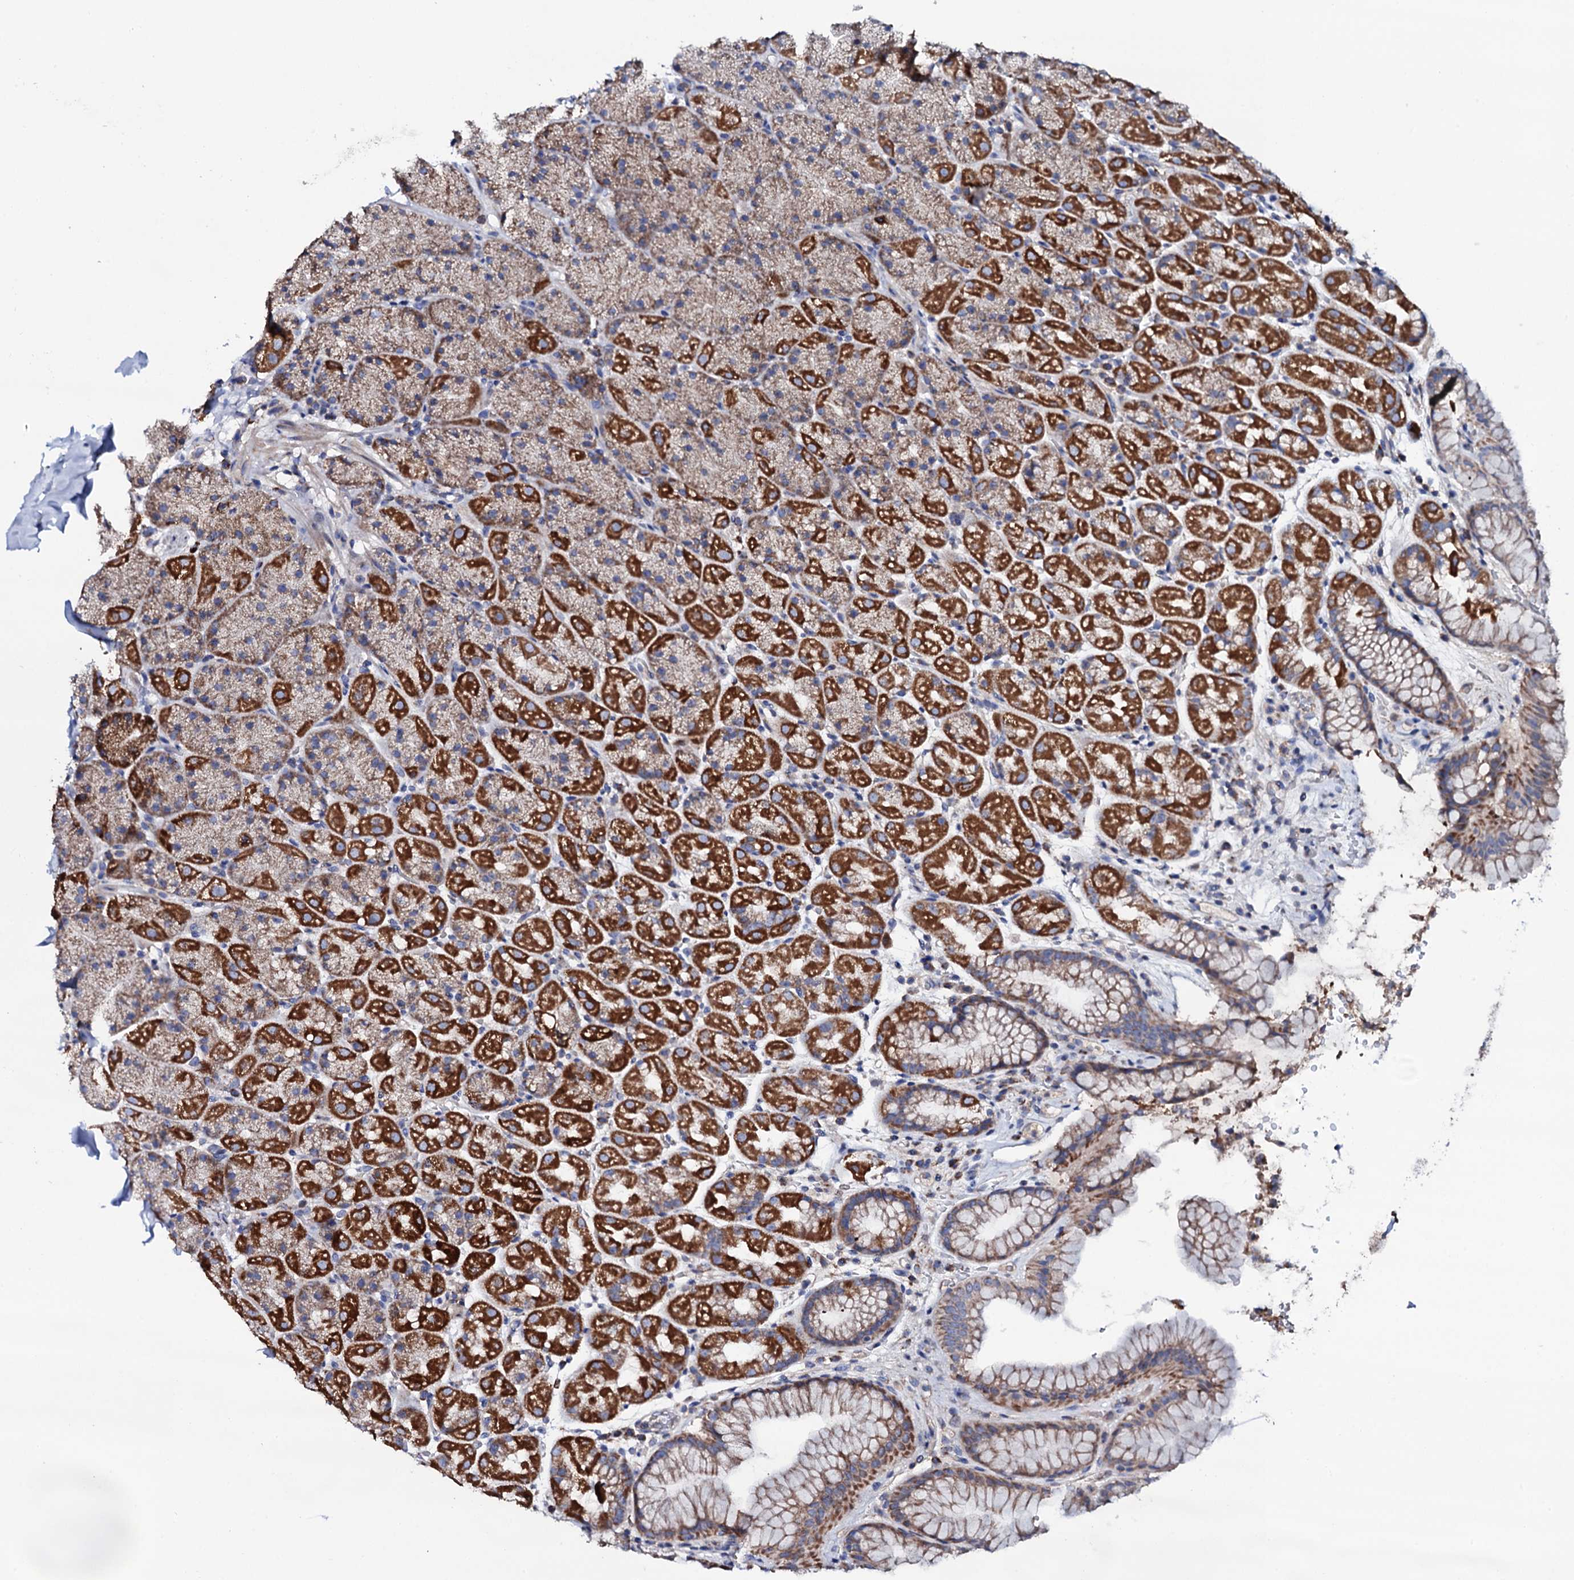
{"staining": {"intensity": "moderate", "quantity": "25%-75%", "location": "cytoplasmic/membranous"}, "tissue": "stomach", "cell_type": "Glandular cells", "image_type": "normal", "snomed": [{"axis": "morphology", "description": "Normal tissue, NOS"}, {"axis": "topography", "description": "Stomach, upper"}, {"axis": "topography", "description": "Stomach, lower"}], "caption": "High-power microscopy captured an immunohistochemistry (IHC) histopathology image of unremarkable stomach, revealing moderate cytoplasmic/membranous staining in approximately 25%-75% of glandular cells.", "gene": "TCAF2C", "patient": {"sex": "male", "age": 67}}